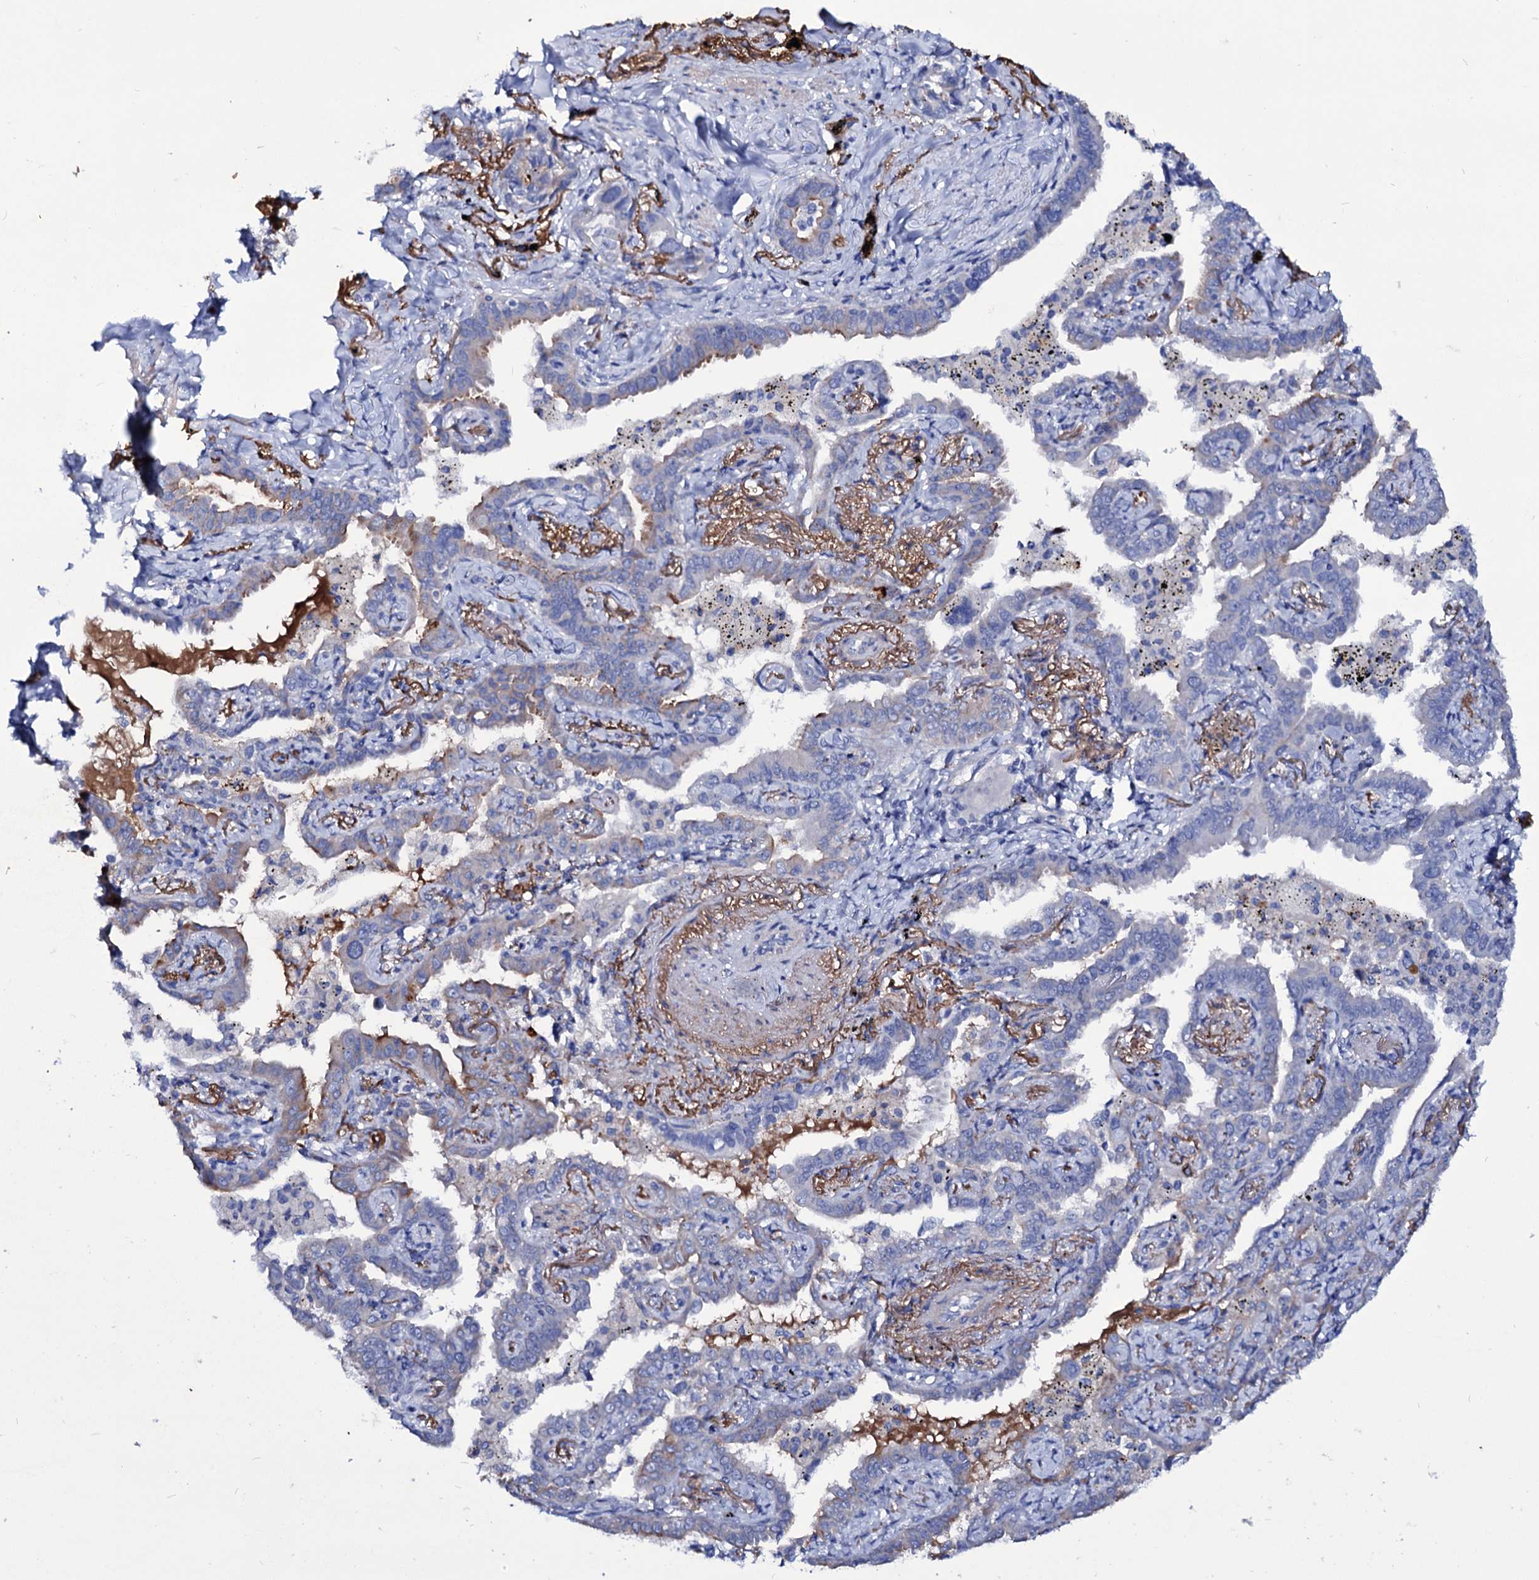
{"staining": {"intensity": "negative", "quantity": "none", "location": "none"}, "tissue": "lung cancer", "cell_type": "Tumor cells", "image_type": "cancer", "snomed": [{"axis": "morphology", "description": "Adenocarcinoma, NOS"}, {"axis": "topography", "description": "Lung"}], "caption": "A photomicrograph of human lung cancer (adenocarcinoma) is negative for staining in tumor cells.", "gene": "AXL", "patient": {"sex": "male", "age": 67}}